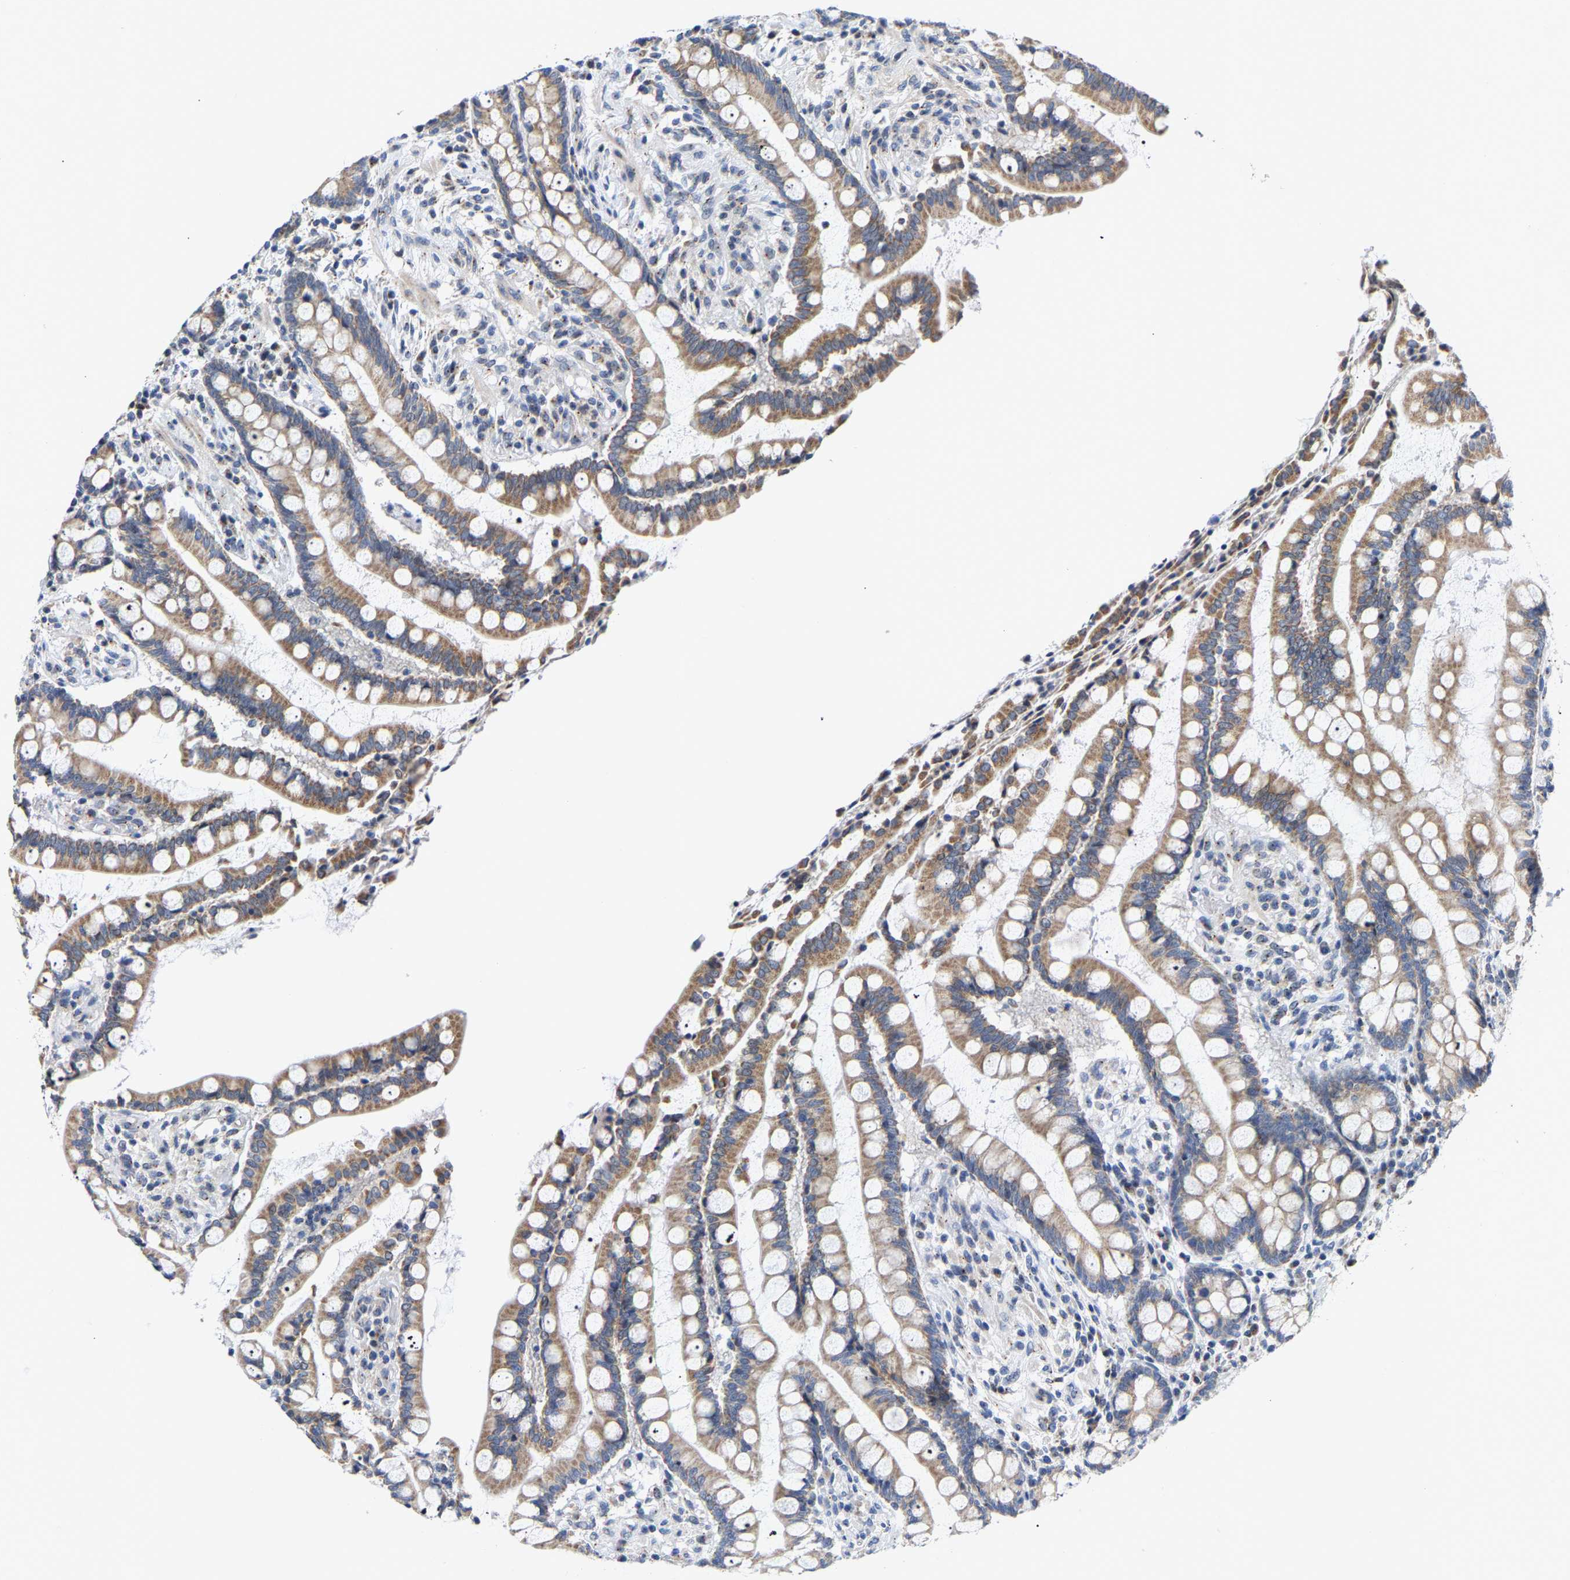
{"staining": {"intensity": "negative", "quantity": "none", "location": "none"}, "tissue": "colon", "cell_type": "Endothelial cells", "image_type": "normal", "snomed": [{"axis": "morphology", "description": "Normal tissue, NOS"}, {"axis": "topography", "description": "Colon"}], "caption": "This is an immunohistochemistry photomicrograph of benign human colon. There is no expression in endothelial cells.", "gene": "PCNT", "patient": {"sex": "male", "age": 73}}